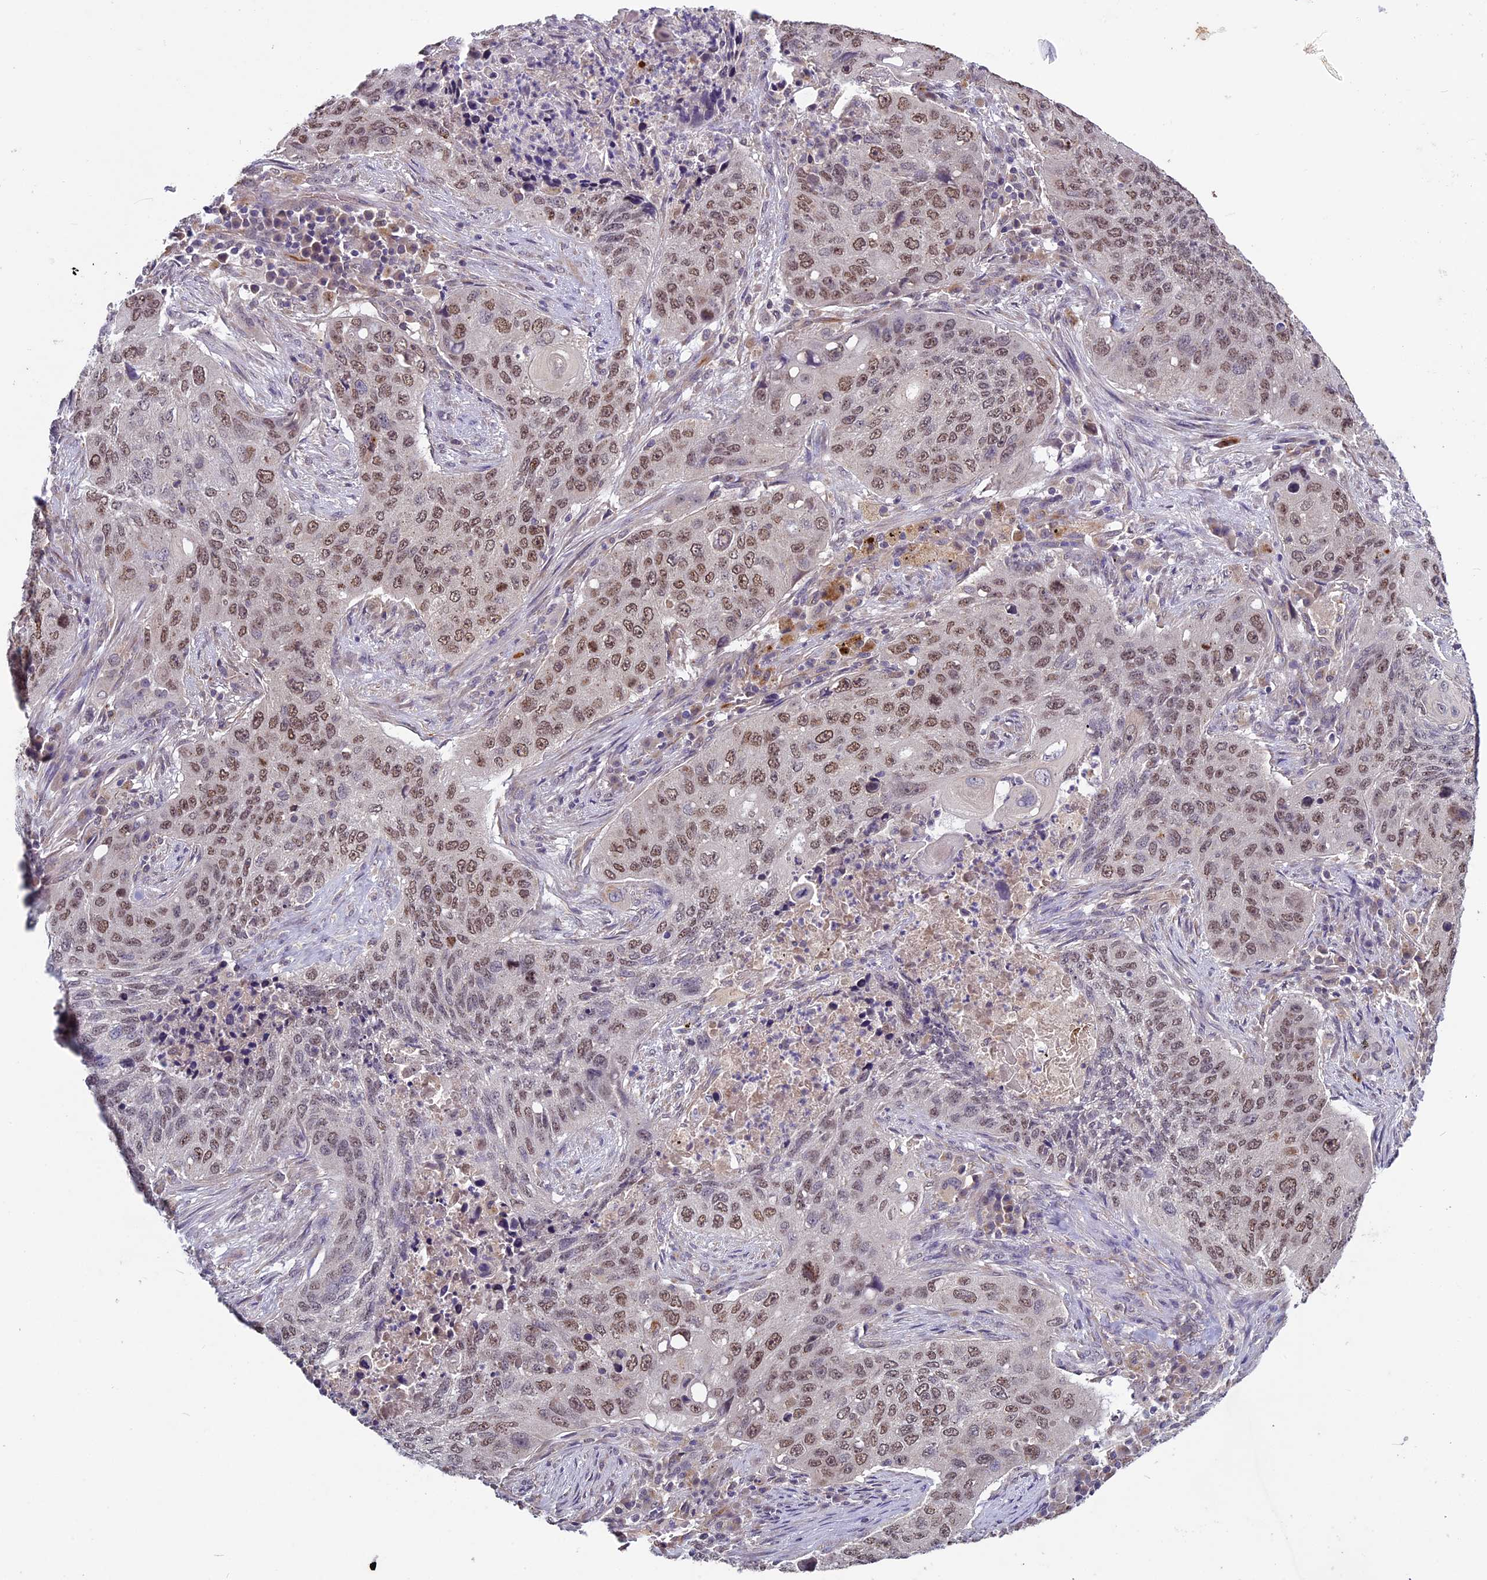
{"staining": {"intensity": "moderate", "quantity": ">75%", "location": "nuclear"}, "tissue": "lung cancer", "cell_type": "Tumor cells", "image_type": "cancer", "snomed": [{"axis": "morphology", "description": "Squamous cell carcinoma, NOS"}, {"axis": "topography", "description": "Lung"}], "caption": "A brown stain labels moderate nuclear positivity of a protein in human lung squamous cell carcinoma tumor cells.", "gene": "C3orf70", "patient": {"sex": "female", "age": 63}}